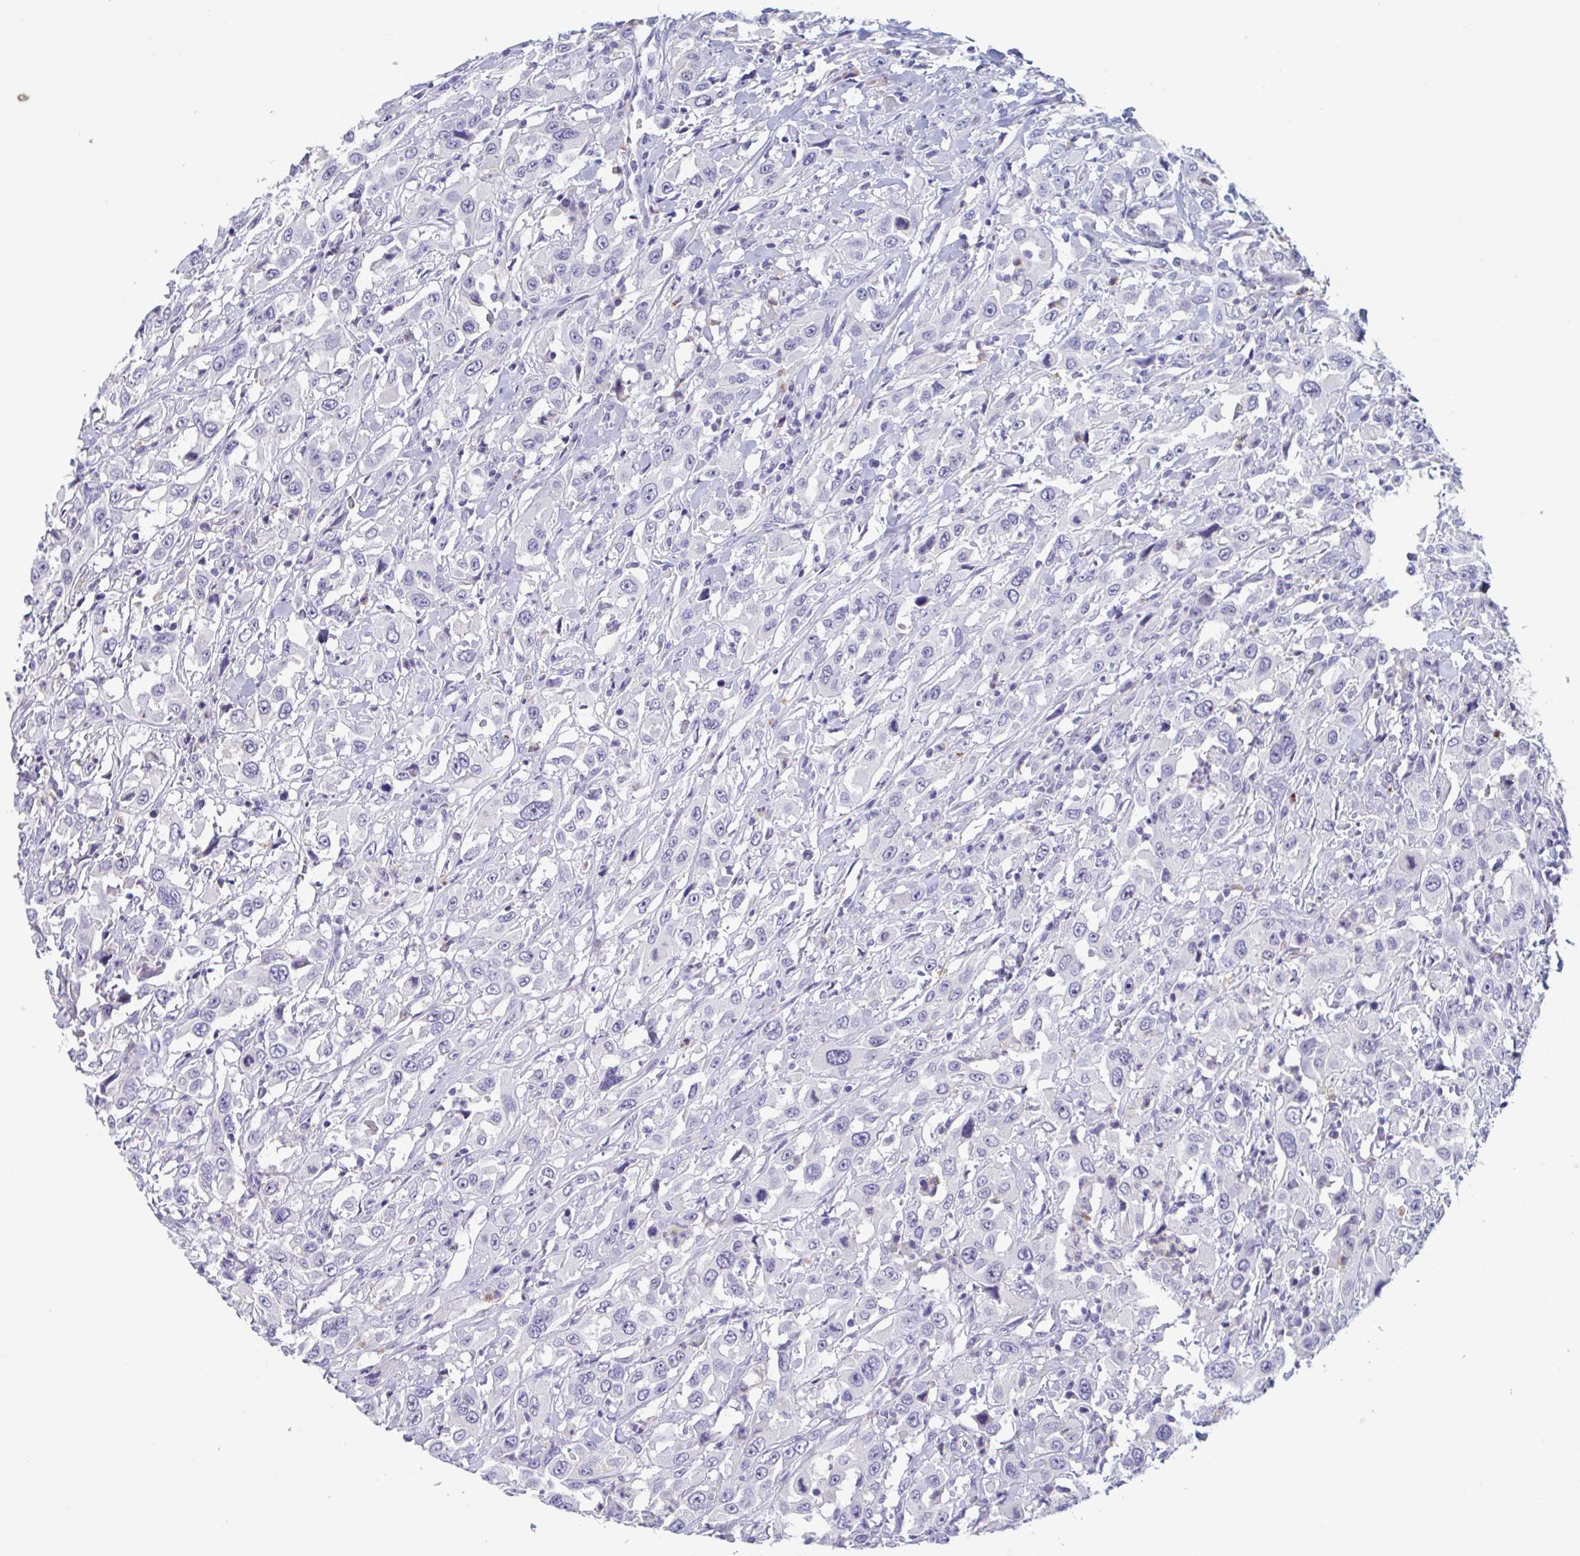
{"staining": {"intensity": "negative", "quantity": "none", "location": "none"}, "tissue": "urothelial cancer", "cell_type": "Tumor cells", "image_type": "cancer", "snomed": [{"axis": "morphology", "description": "Urothelial carcinoma, High grade"}, {"axis": "topography", "description": "Urinary bladder"}], "caption": "A high-resolution micrograph shows immunohistochemistry staining of urothelial carcinoma (high-grade), which reveals no significant staining in tumor cells.", "gene": "ZNHIT2", "patient": {"sex": "male", "age": 61}}